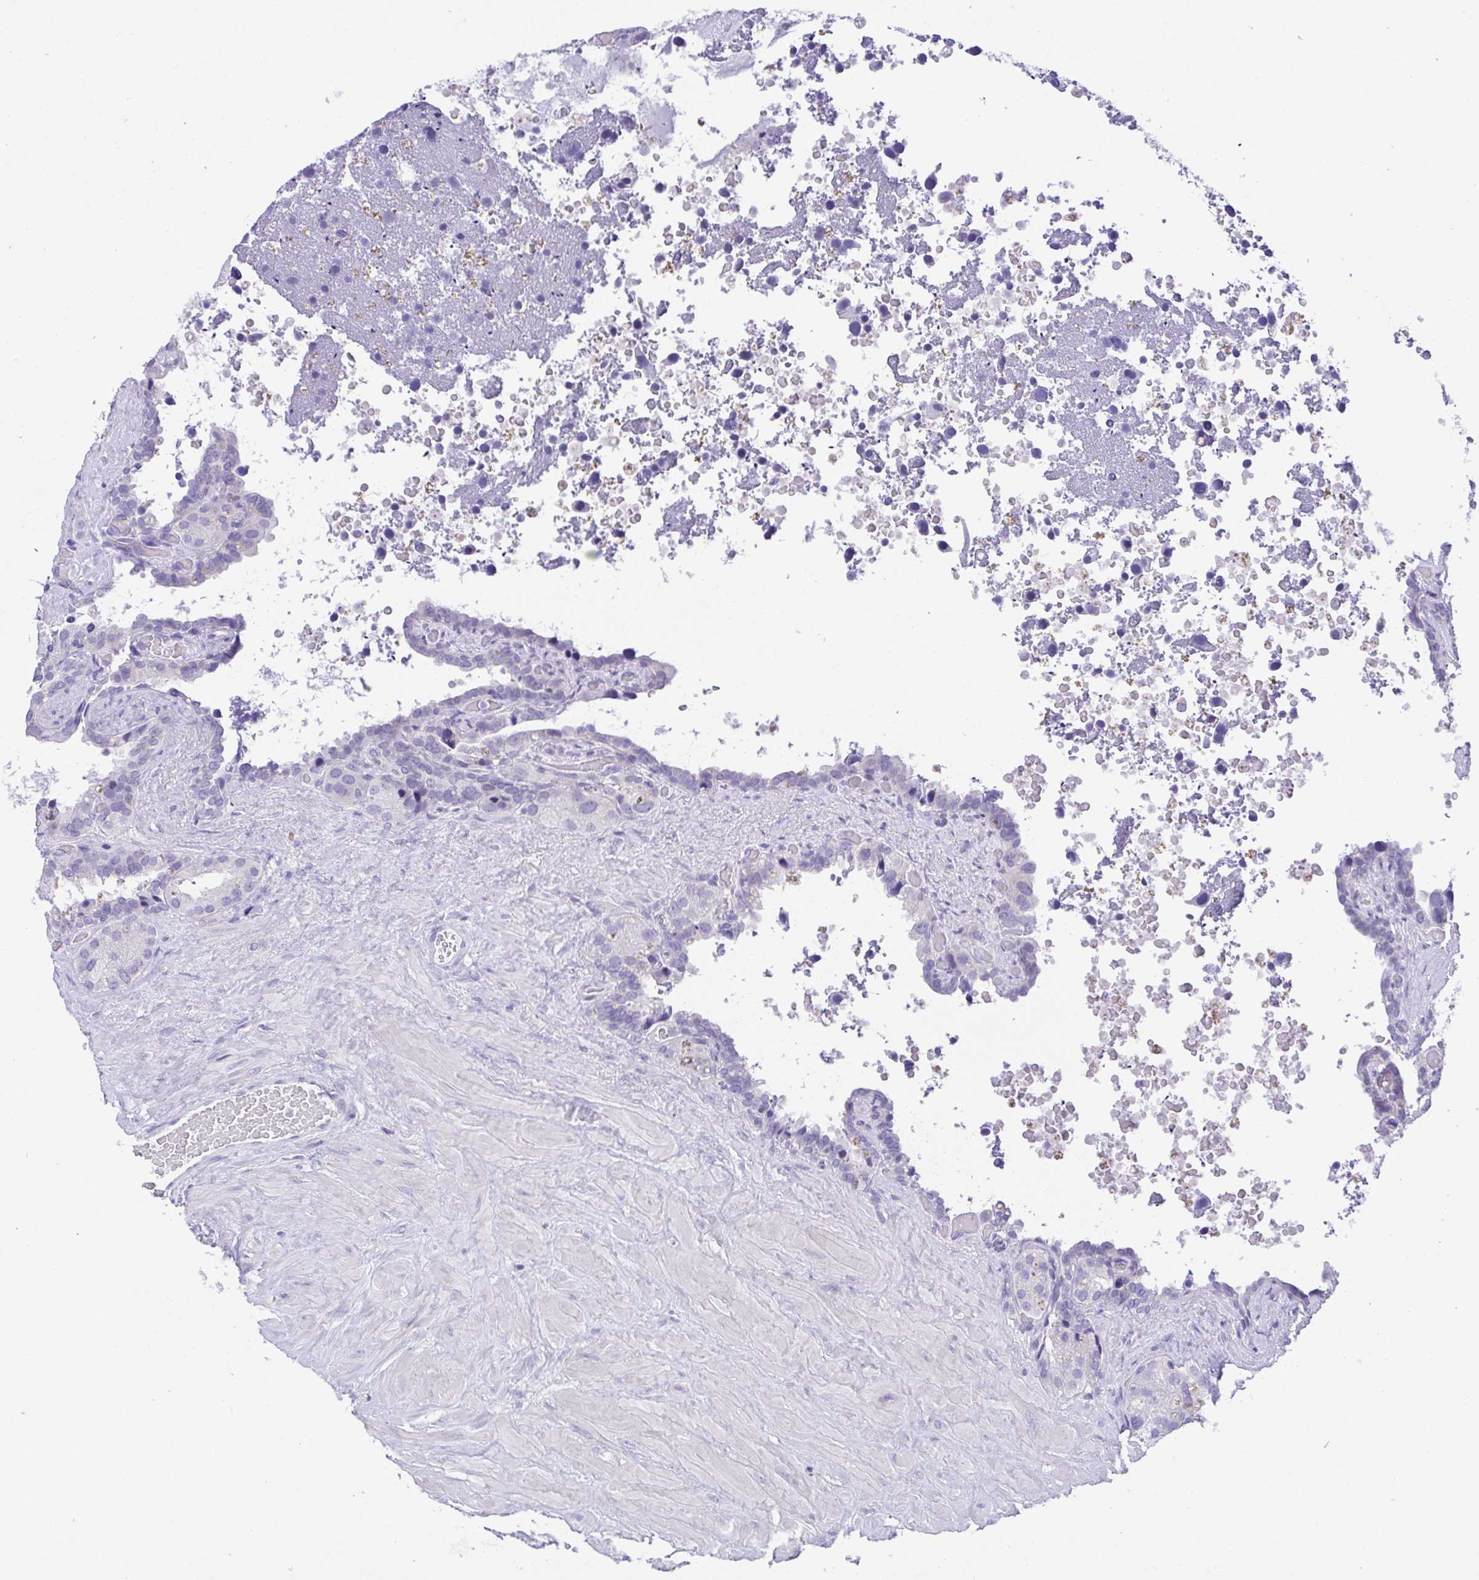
{"staining": {"intensity": "negative", "quantity": "none", "location": "none"}, "tissue": "seminal vesicle", "cell_type": "Glandular cells", "image_type": "normal", "snomed": [{"axis": "morphology", "description": "Normal tissue, NOS"}, {"axis": "topography", "description": "Seminal veicle"}], "caption": "This is an immunohistochemistry (IHC) micrograph of unremarkable seminal vesicle. There is no positivity in glandular cells.", "gene": "LUZP4", "patient": {"sex": "male", "age": 60}}